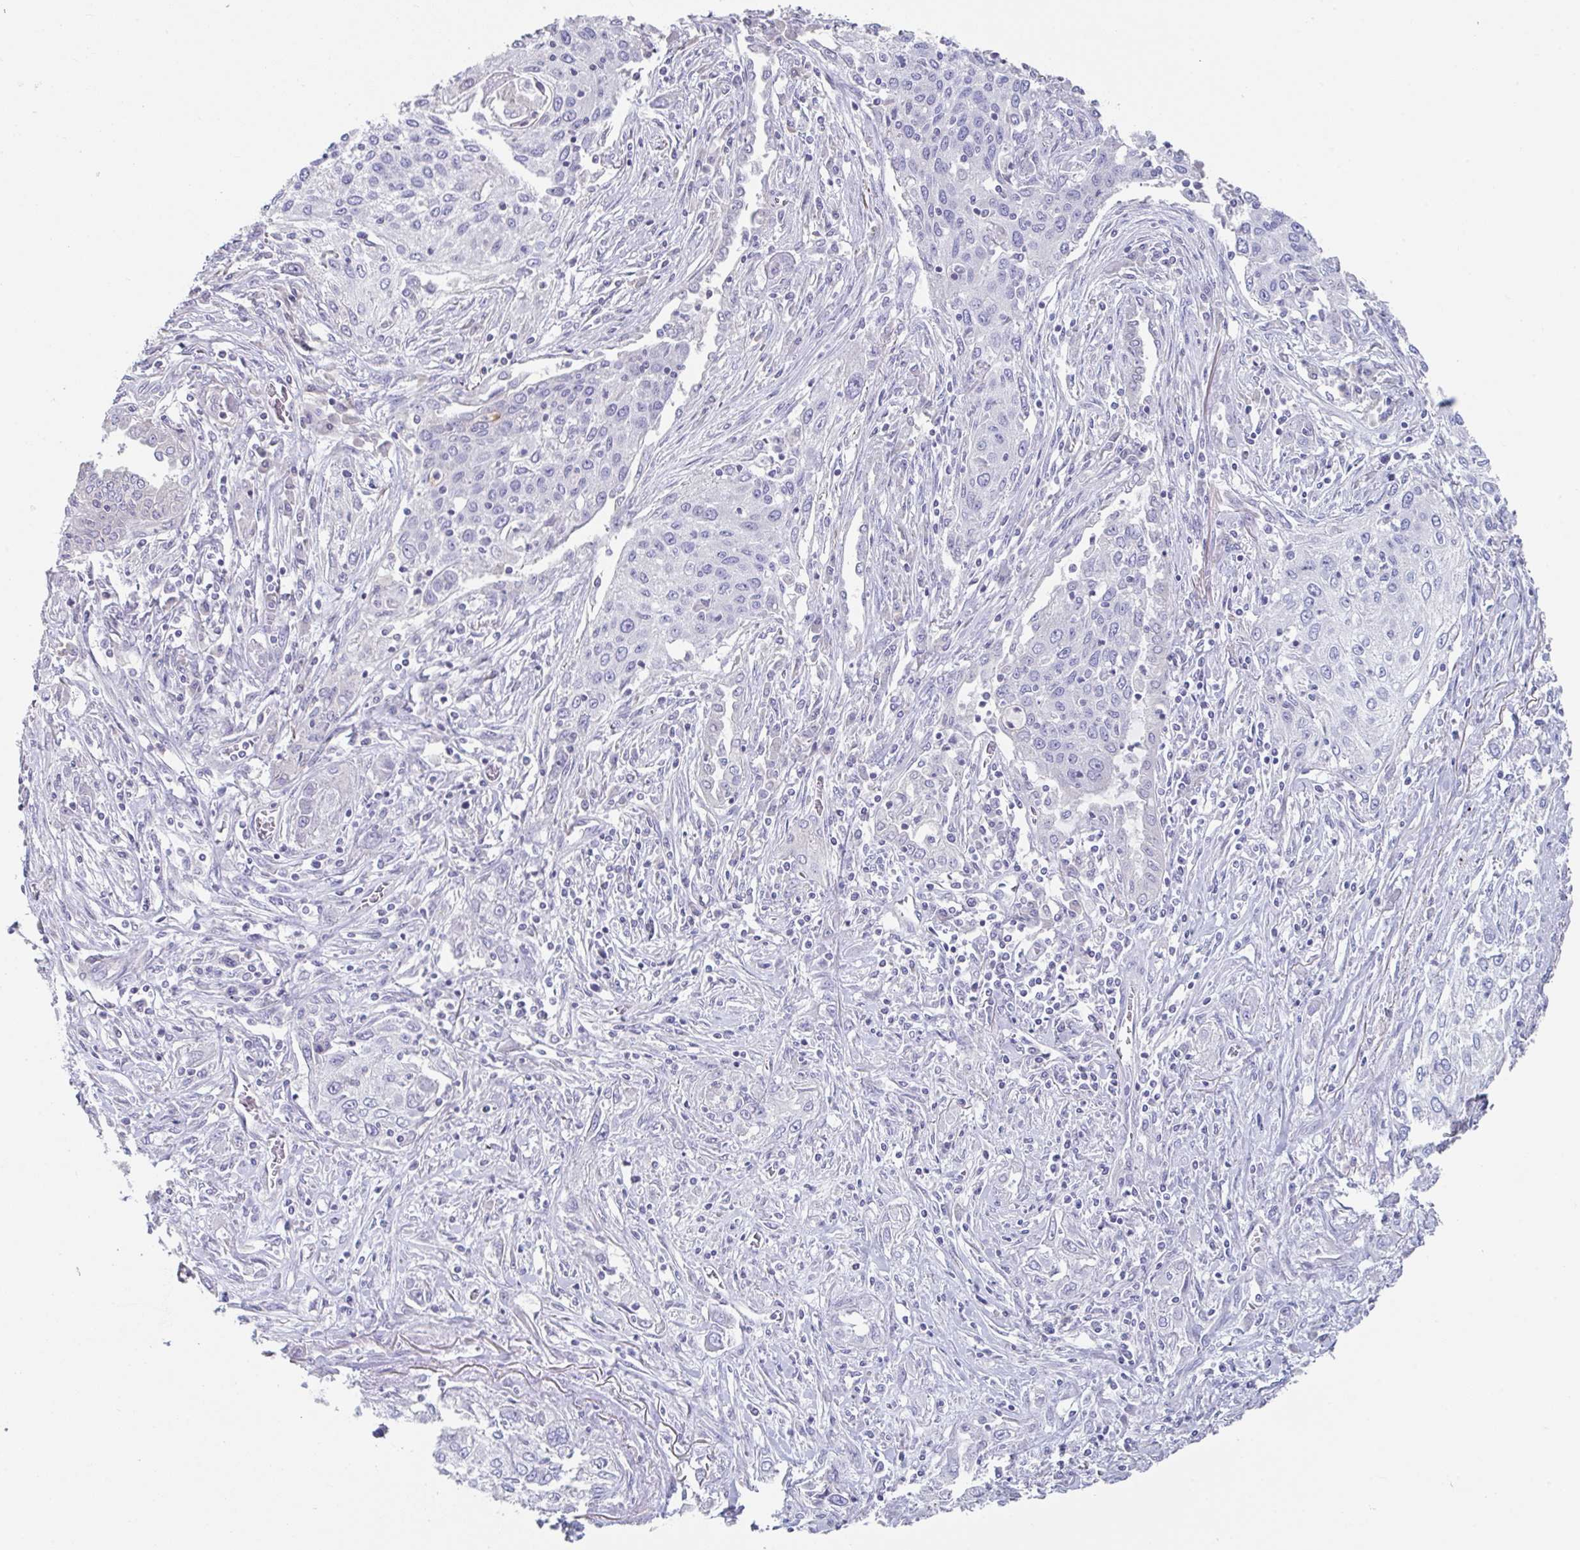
{"staining": {"intensity": "negative", "quantity": "none", "location": "none"}, "tissue": "lung cancer", "cell_type": "Tumor cells", "image_type": "cancer", "snomed": [{"axis": "morphology", "description": "Squamous cell carcinoma, NOS"}, {"axis": "topography", "description": "Lung"}], "caption": "Lung cancer stained for a protein using immunohistochemistry demonstrates no staining tumor cells.", "gene": "SLC44A4", "patient": {"sex": "female", "age": 69}}